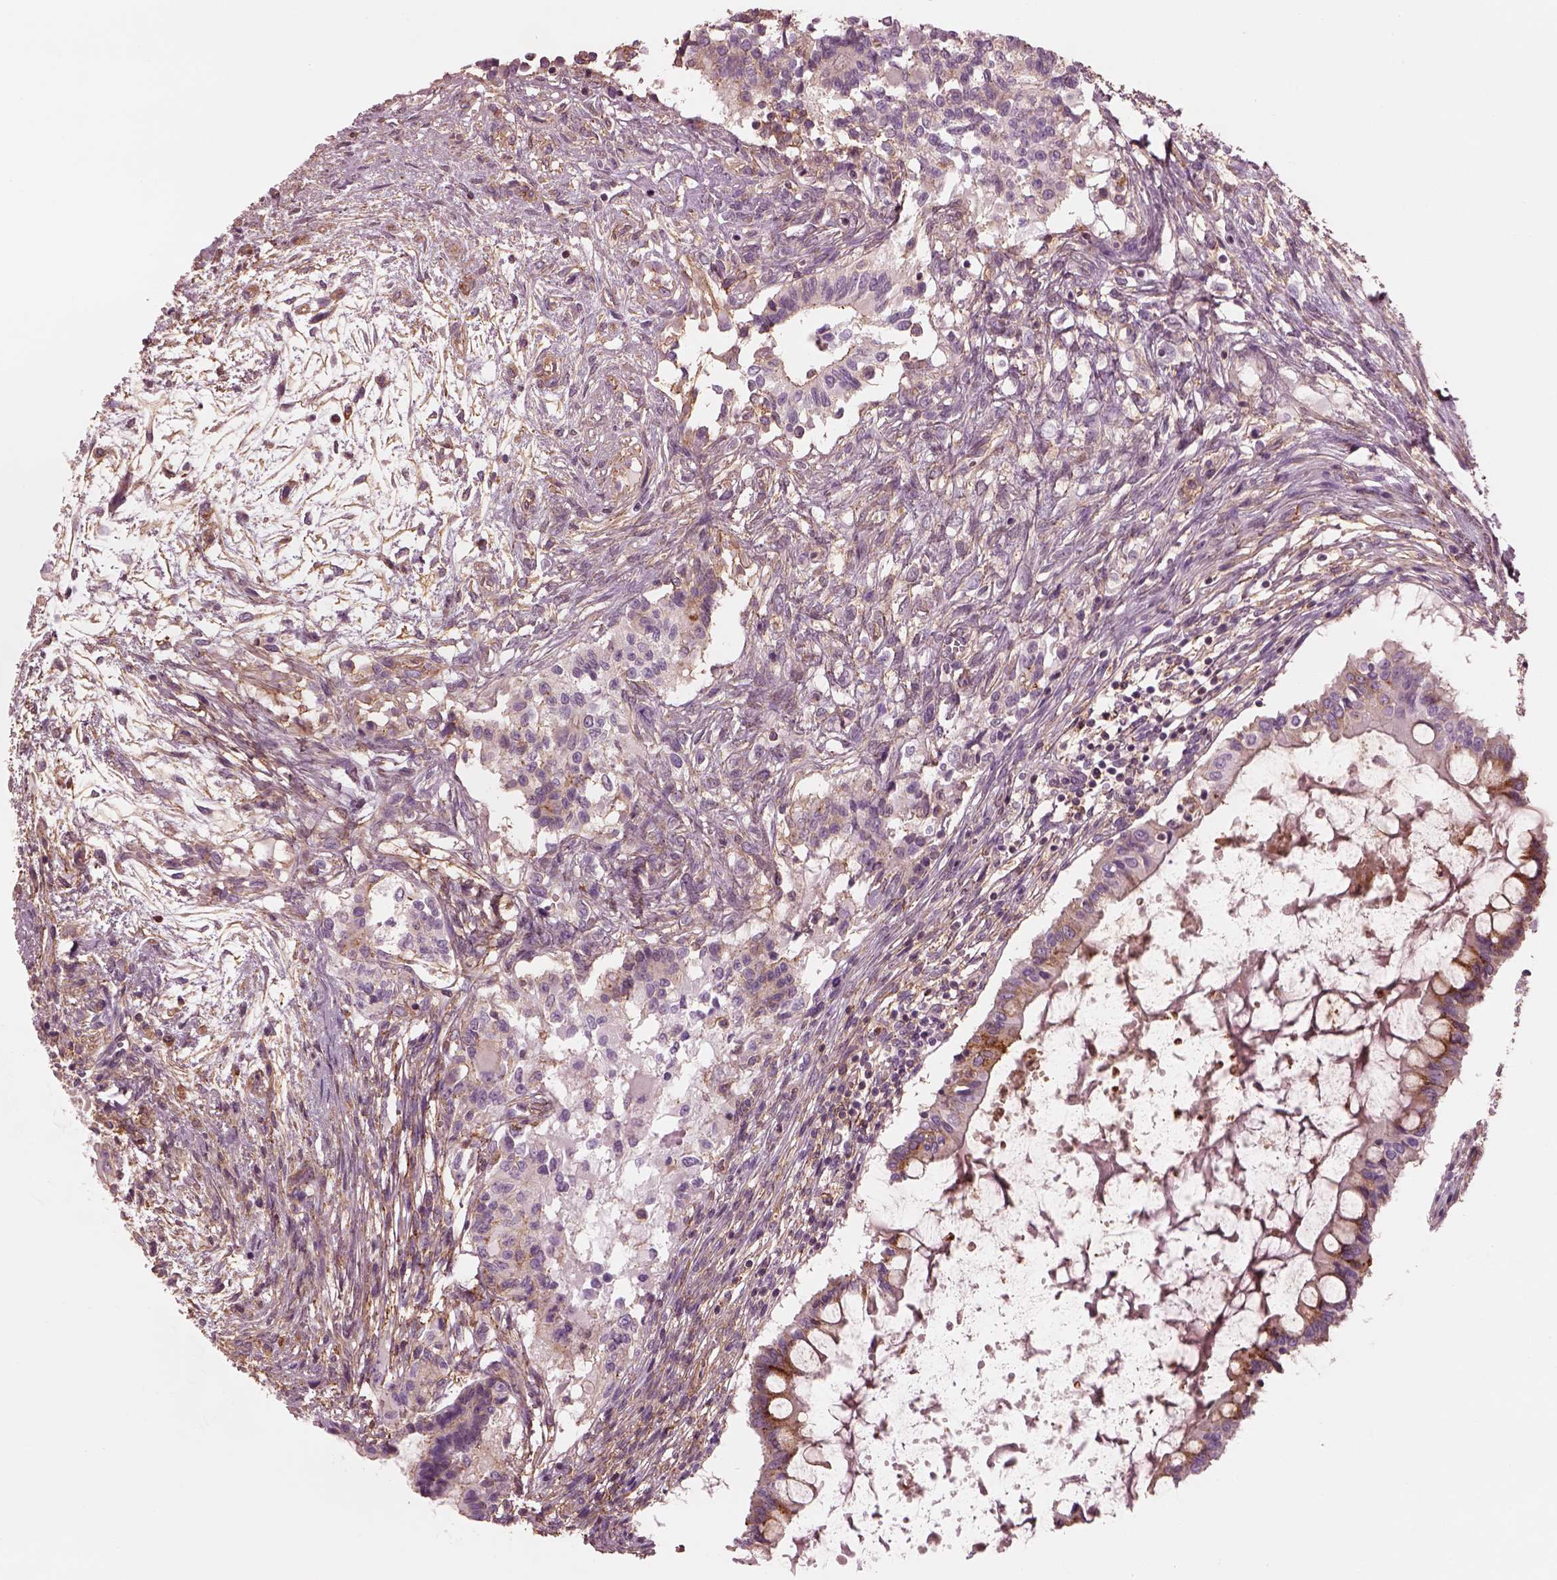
{"staining": {"intensity": "moderate", "quantity": "<25%", "location": "cytoplasmic/membranous"}, "tissue": "testis cancer", "cell_type": "Tumor cells", "image_type": "cancer", "snomed": [{"axis": "morphology", "description": "Carcinoma, Embryonal, NOS"}, {"axis": "topography", "description": "Testis"}], "caption": "Immunohistochemical staining of embryonal carcinoma (testis) shows moderate cytoplasmic/membranous protein positivity in approximately <25% of tumor cells. Using DAB (3,3'-diaminobenzidine) (brown) and hematoxylin (blue) stains, captured at high magnification using brightfield microscopy.", "gene": "ELAPOR1", "patient": {"sex": "male", "age": 37}}